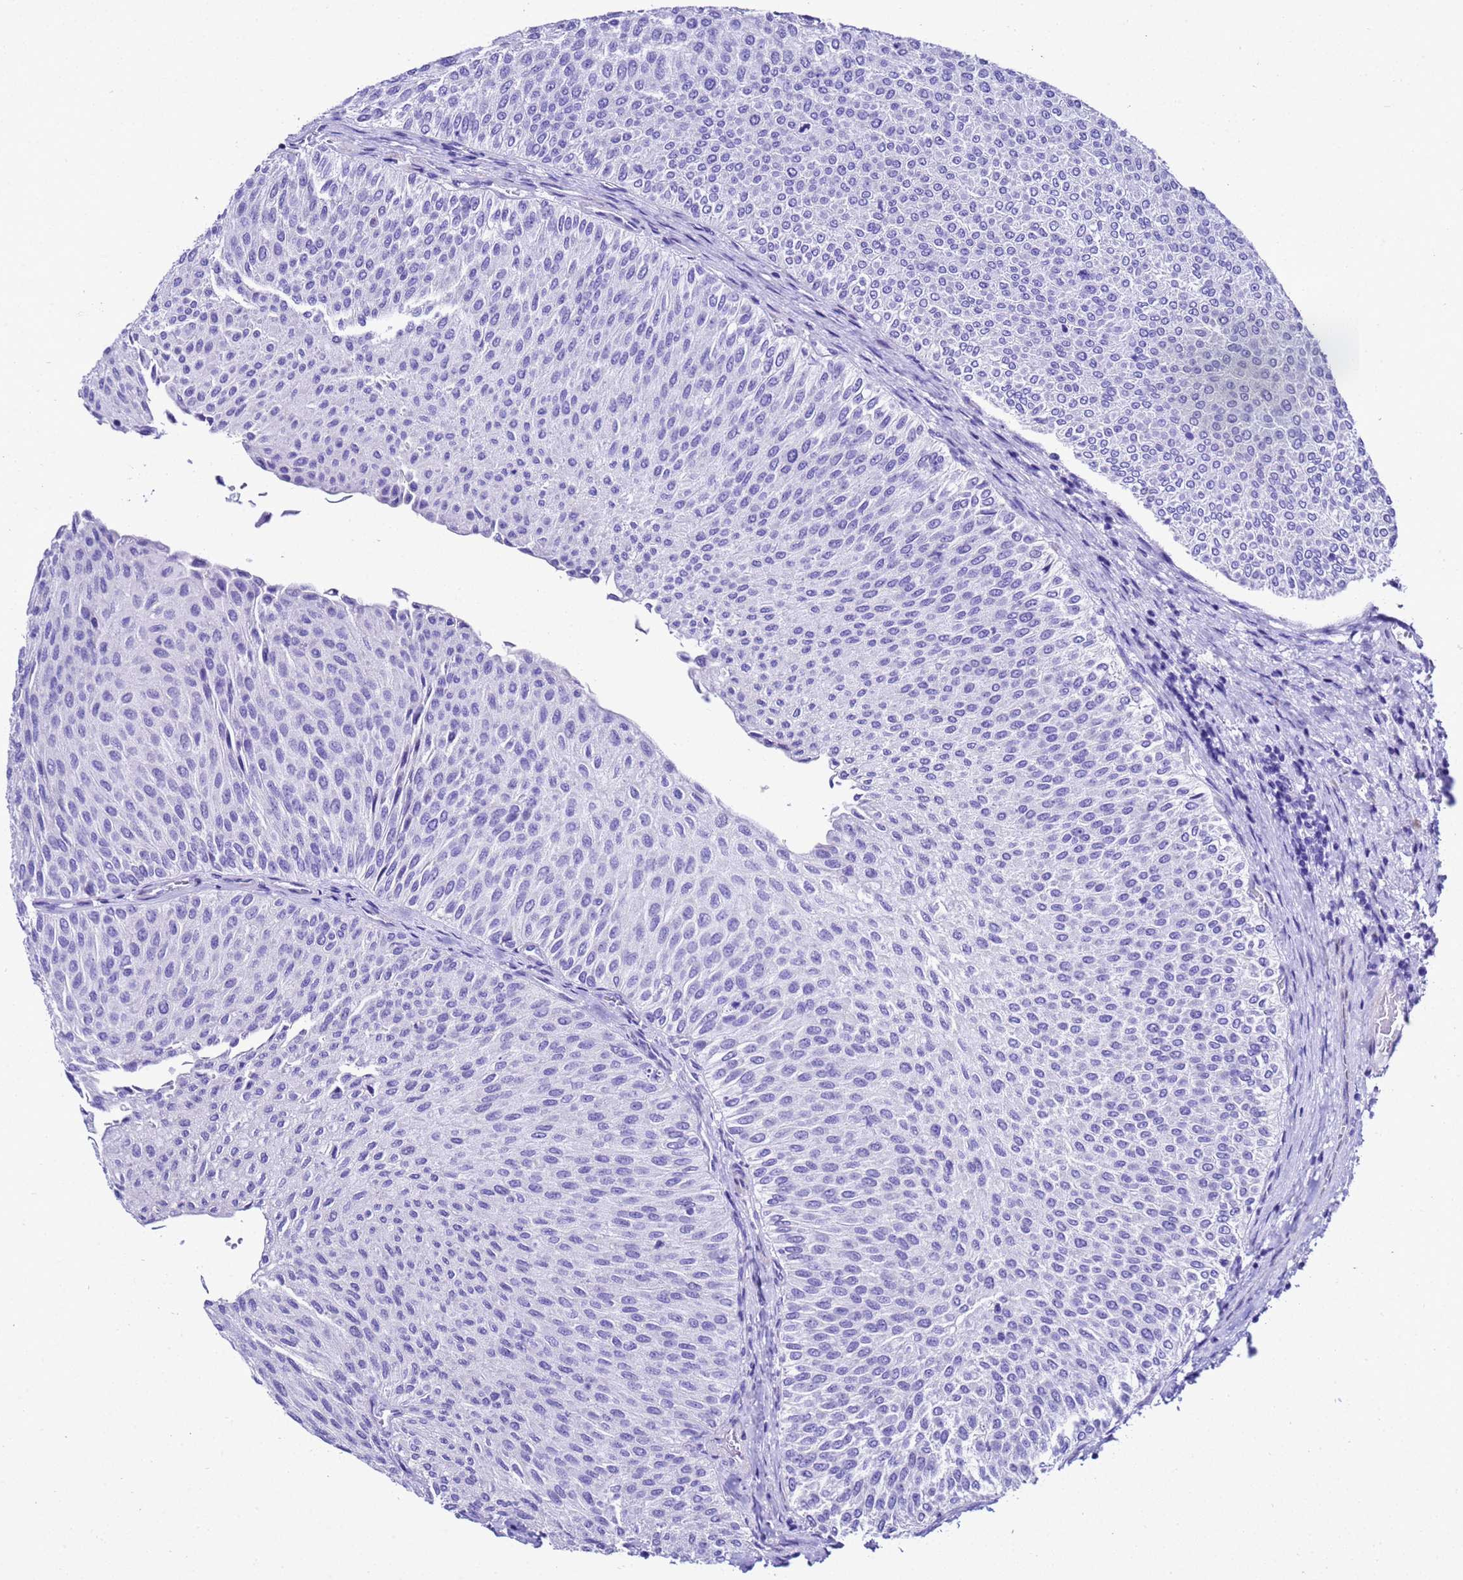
{"staining": {"intensity": "negative", "quantity": "none", "location": "none"}, "tissue": "urothelial cancer", "cell_type": "Tumor cells", "image_type": "cancer", "snomed": [{"axis": "morphology", "description": "Urothelial carcinoma, Low grade"}, {"axis": "topography", "description": "Urinary bladder"}], "caption": "The immunohistochemistry (IHC) photomicrograph has no significant staining in tumor cells of low-grade urothelial carcinoma tissue.", "gene": "UGT2B10", "patient": {"sex": "male", "age": 78}}